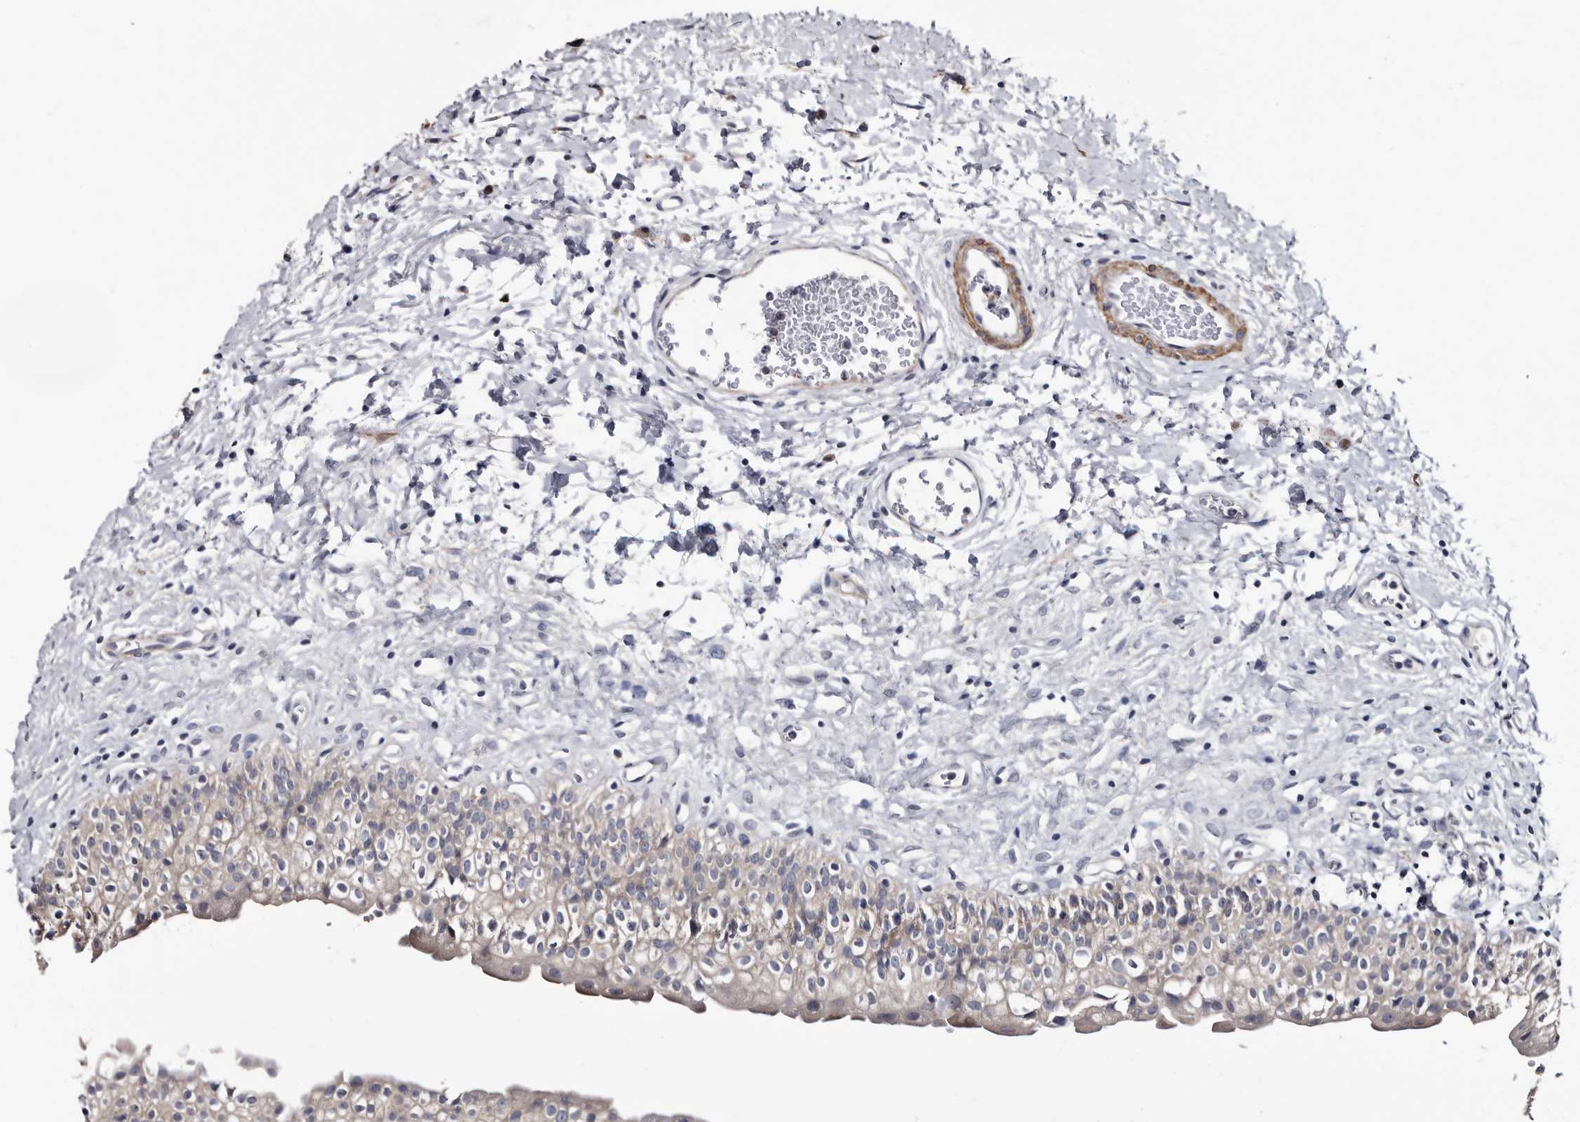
{"staining": {"intensity": "weak", "quantity": ">75%", "location": "cytoplasmic/membranous"}, "tissue": "urinary bladder", "cell_type": "Urothelial cells", "image_type": "normal", "snomed": [{"axis": "morphology", "description": "Normal tissue, NOS"}, {"axis": "topography", "description": "Urinary bladder"}], "caption": "Urothelial cells exhibit low levels of weak cytoplasmic/membranous staining in about >75% of cells in unremarkable human urinary bladder. The protein is shown in brown color, while the nuclei are stained blue.", "gene": "IARS1", "patient": {"sex": "male", "age": 51}}